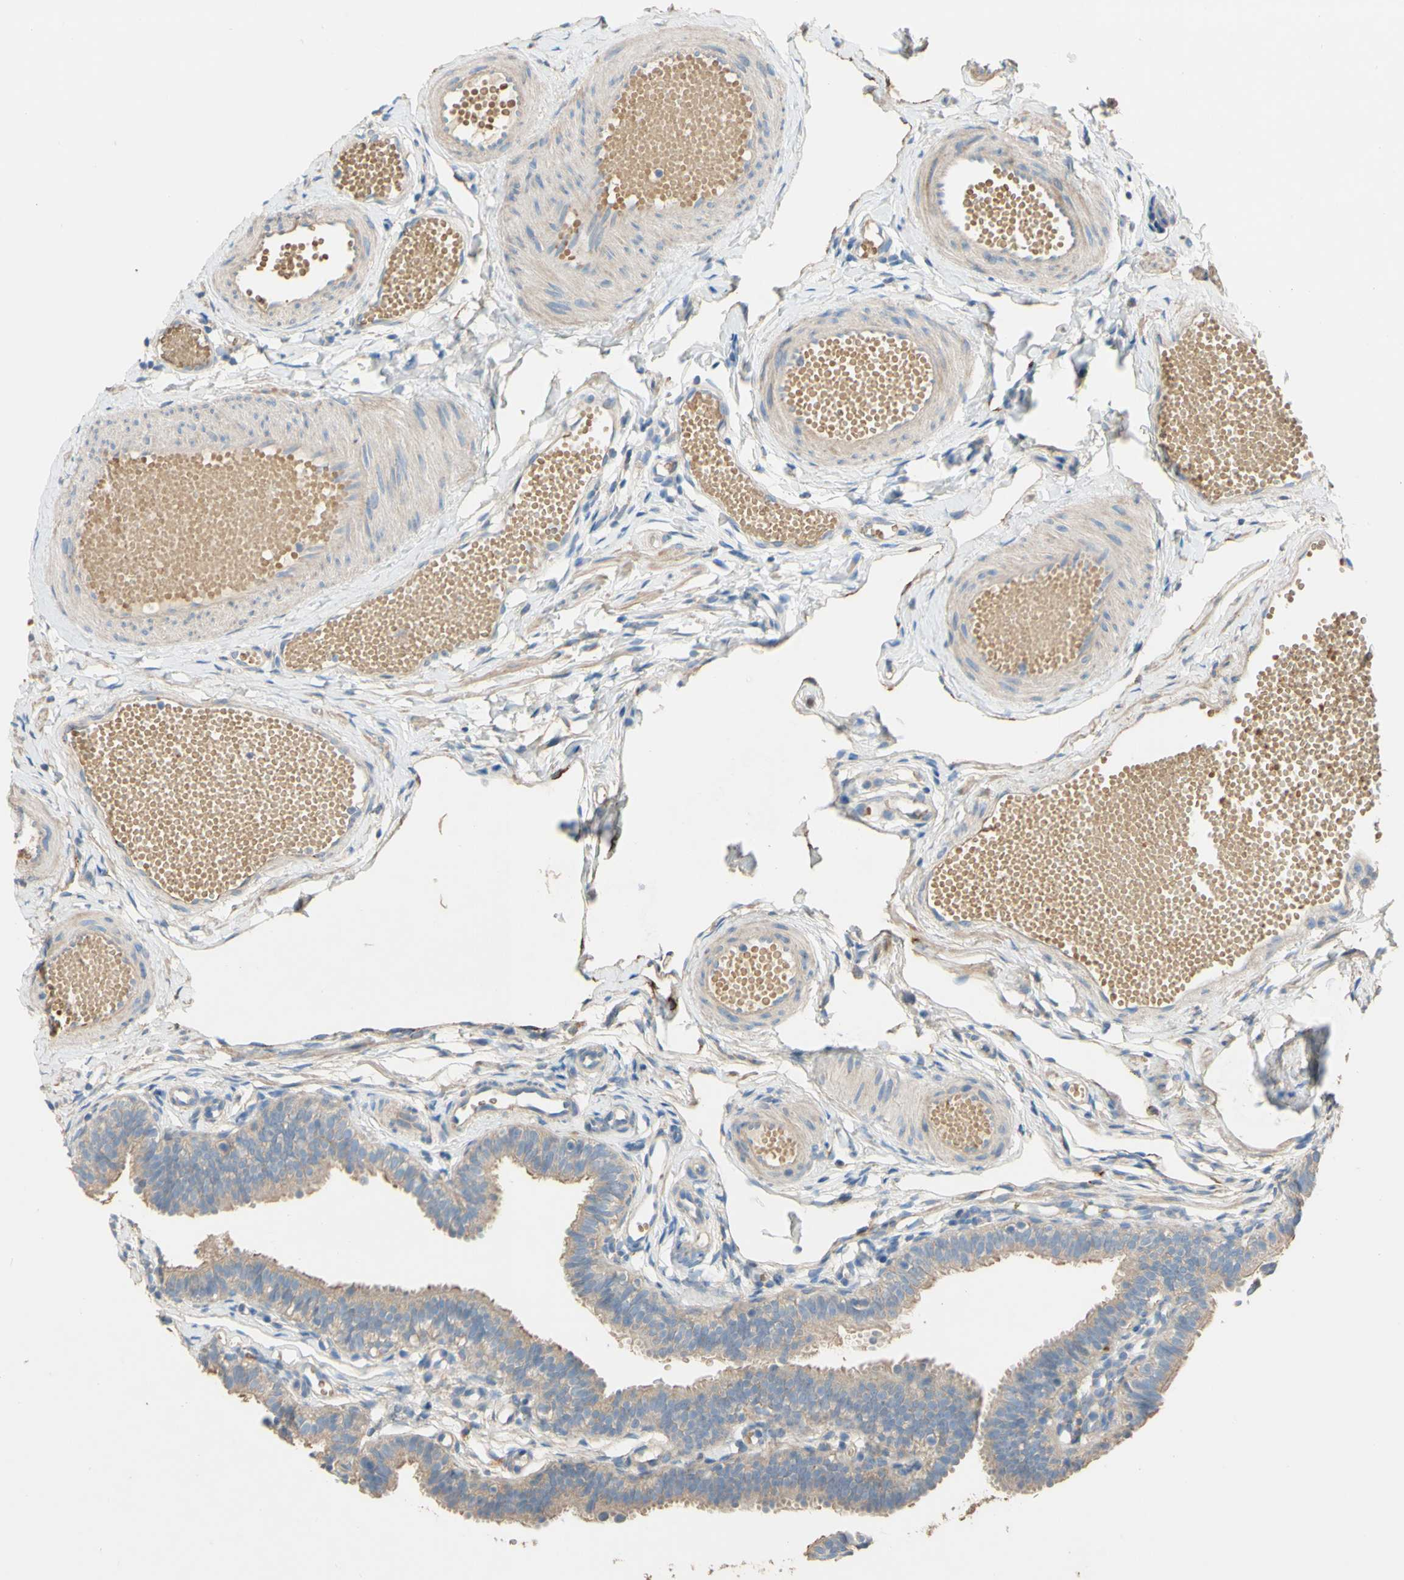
{"staining": {"intensity": "weak", "quantity": "25%-75%", "location": "cytoplasmic/membranous"}, "tissue": "fallopian tube", "cell_type": "Glandular cells", "image_type": "normal", "snomed": [{"axis": "morphology", "description": "Normal tissue, NOS"}, {"axis": "topography", "description": "Fallopian tube"}, {"axis": "topography", "description": "Placenta"}], "caption": "A micrograph showing weak cytoplasmic/membranous expression in approximately 25%-75% of glandular cells in benign fallopian tube, as visualized by brown immunohistochemical staining.", "gene": "DKK3", "patient": {"sex": "female", "age": 34}}